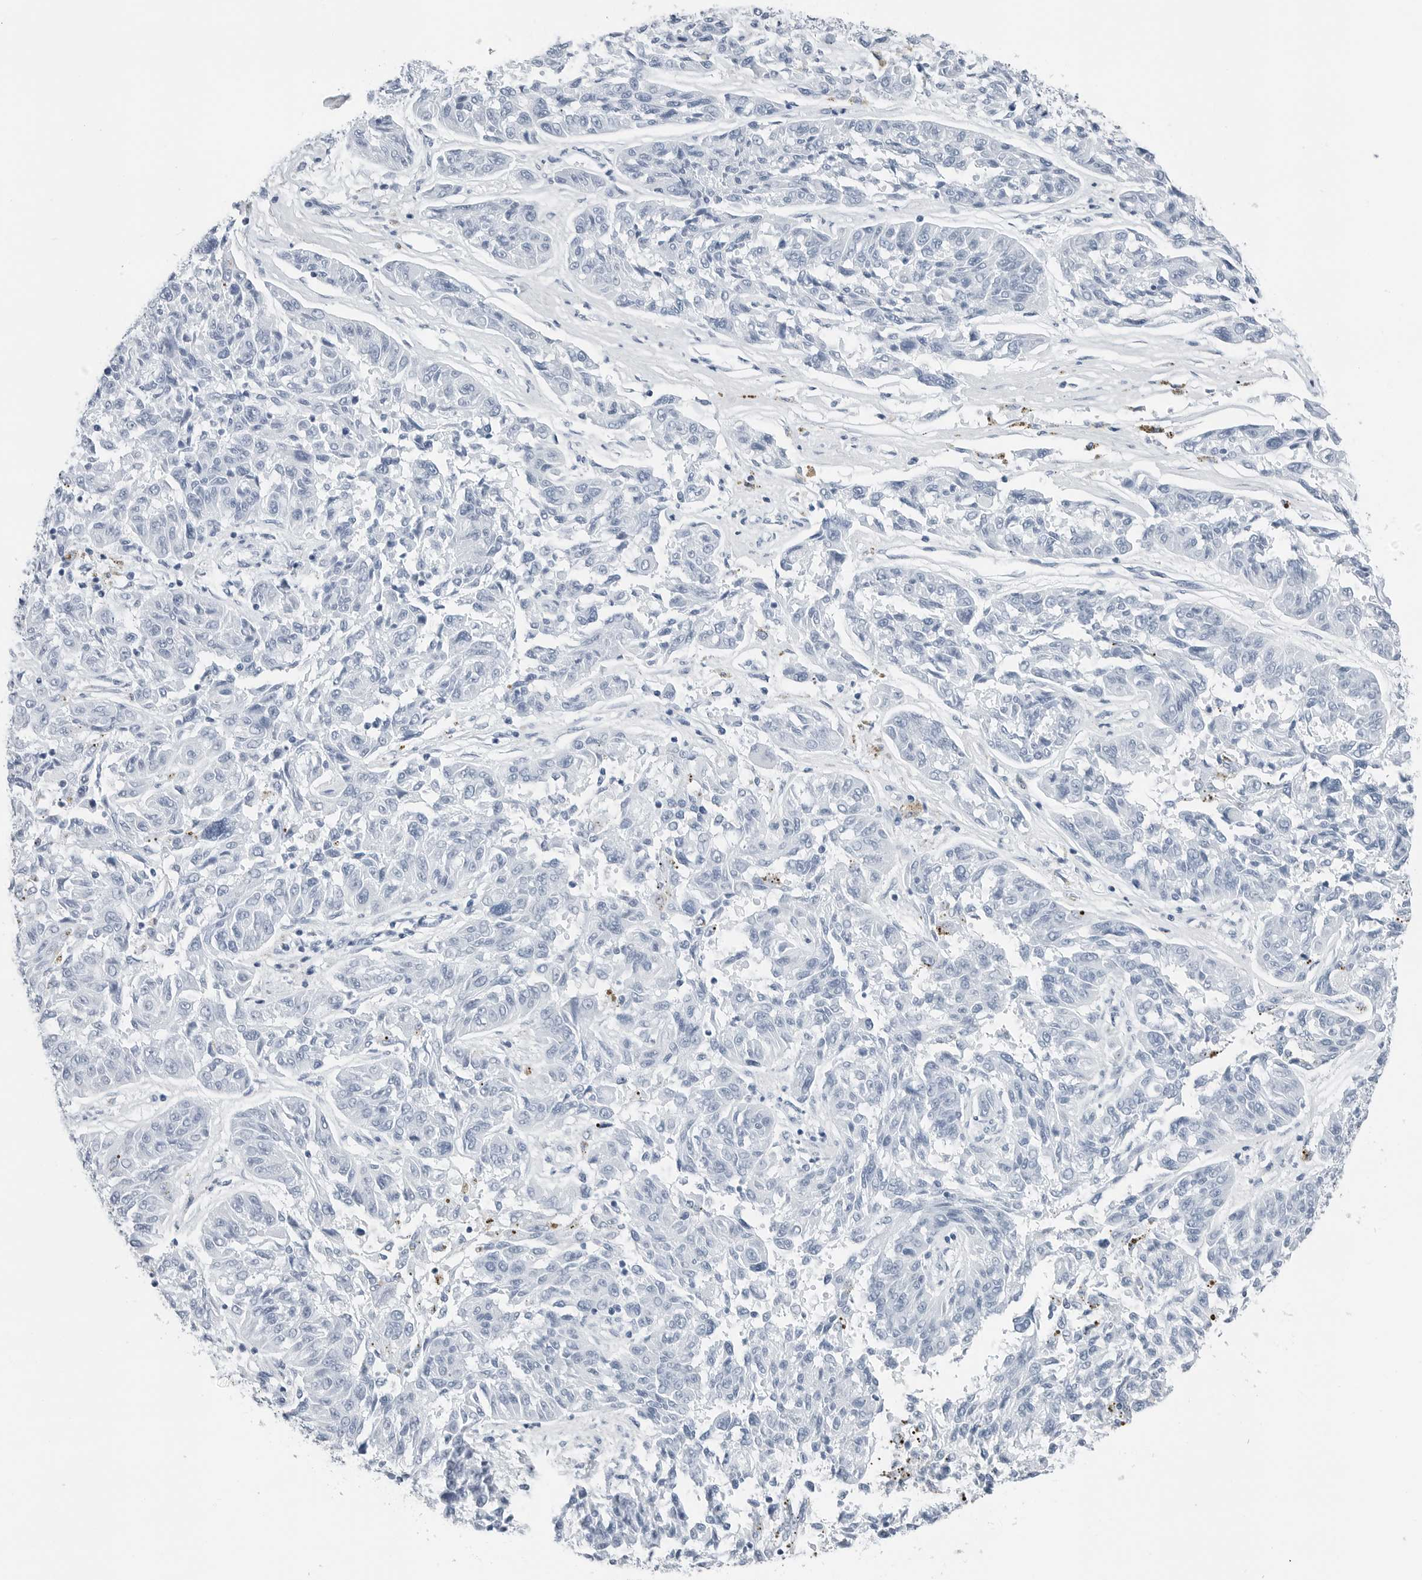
{"staining": {"intensity": "negative", "quantity": "none", "location": "none"}, "tissue": "melanoma", "cell_type": "Tumor cells", "image_type": "cancer", "snomed": [{"axis": "morphology", "description": "Malignant melanoma, NOS"}, {"axis": "topography", "description": "Skin"}], "caption": "Malignant melanoma was stained to show a protein in brown. There is no significant staining in tumor cells. Nuclei are stained in blue.", "gene": "SLPI", "patient": {"sex": "male", "age": 53}}